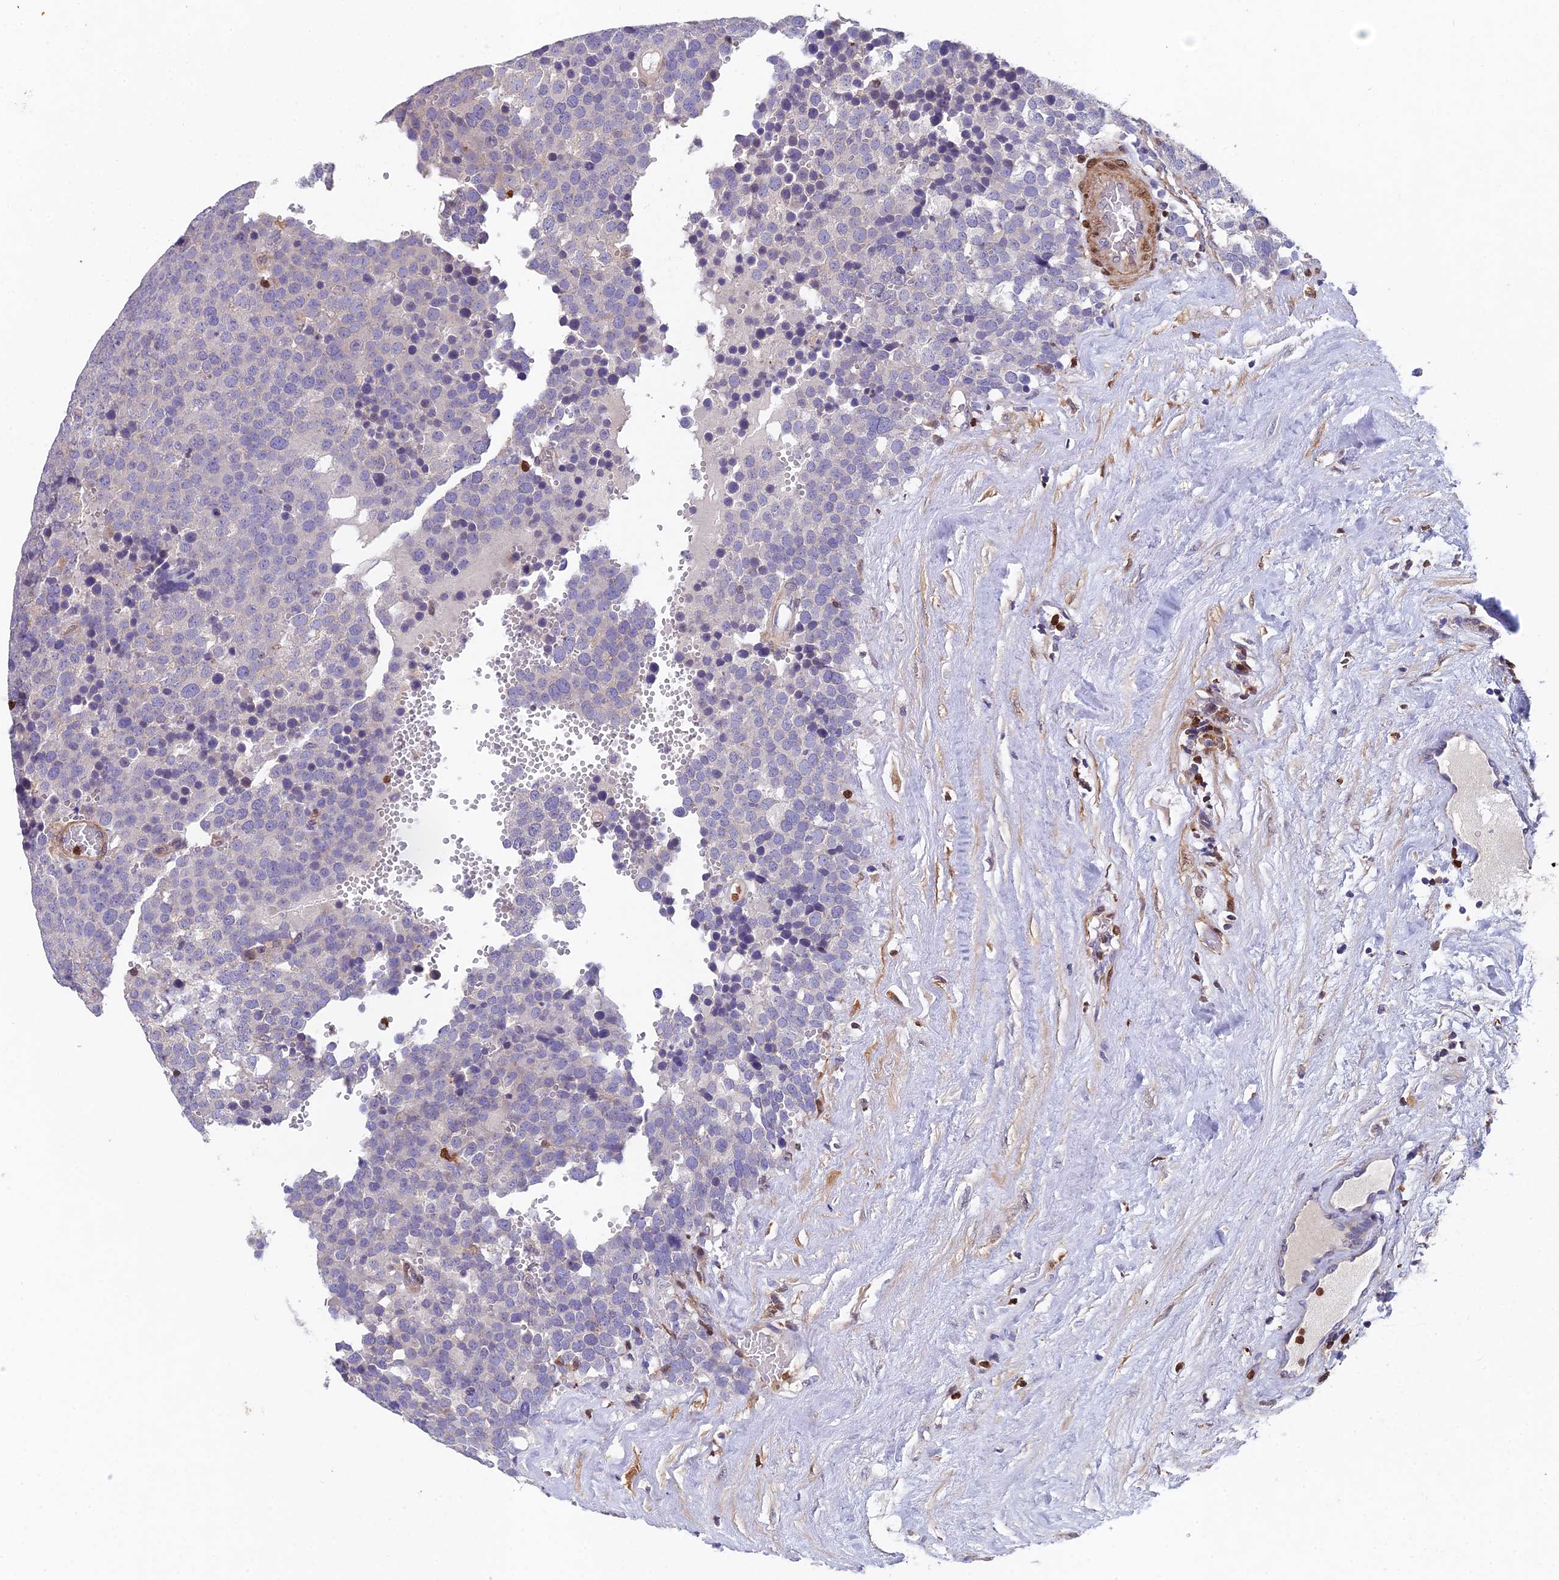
{"staining": {"intensity": "negative", "quantity": "none", "location": "none"}, "tissue": "testis cancer", "cell_type": "Tumor cells", "image_type": "cancer", "snomed": [{"axis": "morphology", "description": "Seminoma, NOS"}, {"axis": "topography", "description": "Testis"}], "caption": "High magnification brightfield microscopy of testis cancer (seminoma) stained with DAB (brown) and counterstained with hematoxylin (blue): tumor cells show no significant expression.", "gene": "GALK2", "patient": {"sex": "male", "age": 71}}